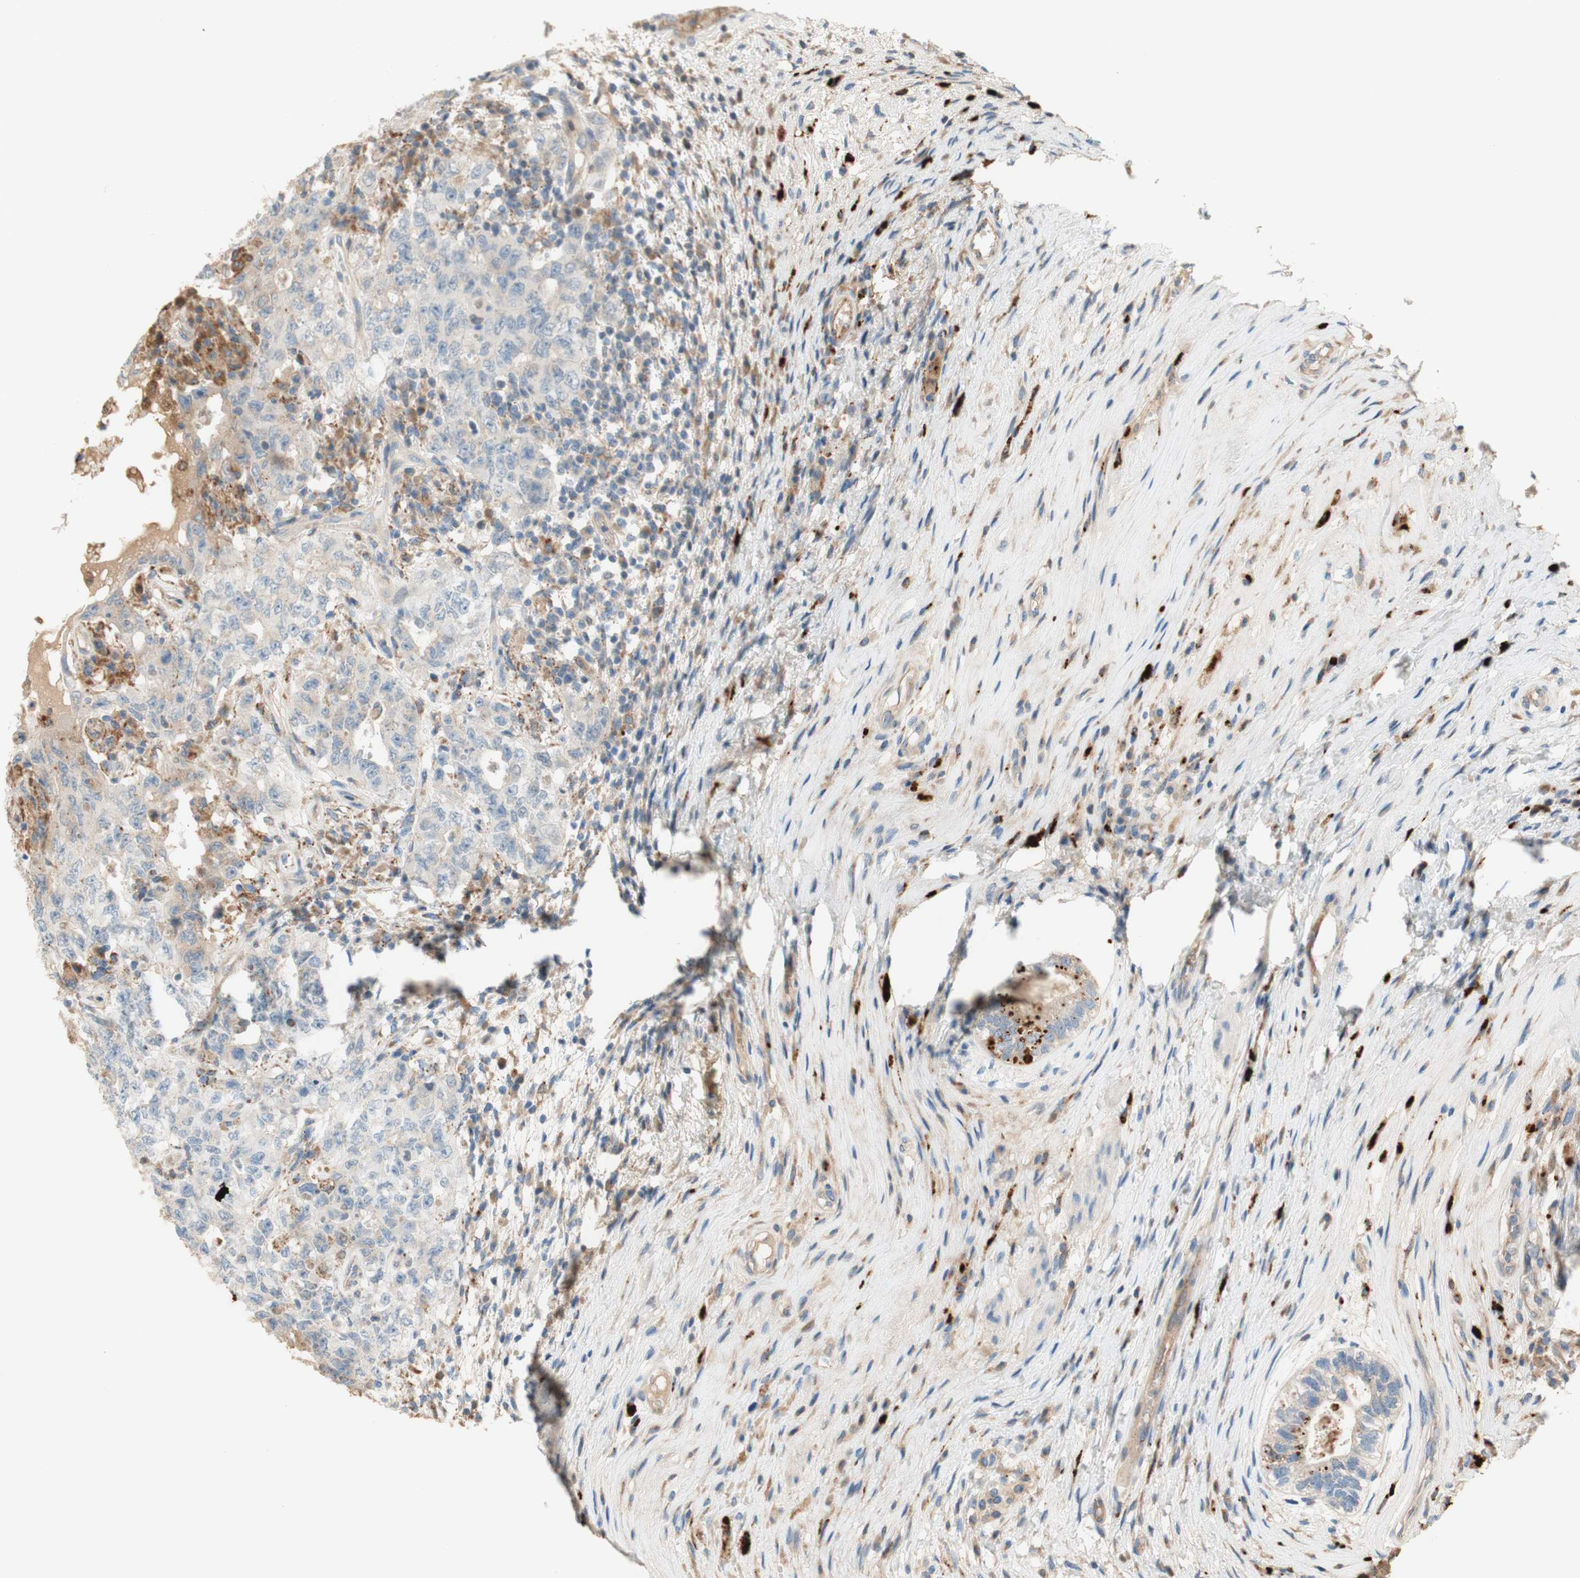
{"staining": {"intensity": "negative", "quantity": "none", "location": "none"}, "tissue": "testis cancer", "cell_type": "Tumor cells", "image_type": "cancer", "snomed": [{"axis": "morphology", "description": "Carcinoma, Embryonal, NOS"}, {"axis": "topography", "description": "Testis"}], "caption": "Immunohistochemical staining of human testis cancer shows no significant staining in tumor cells.", "gene": "PTPN21", "patient": {"sex": "male", "age": 26}}